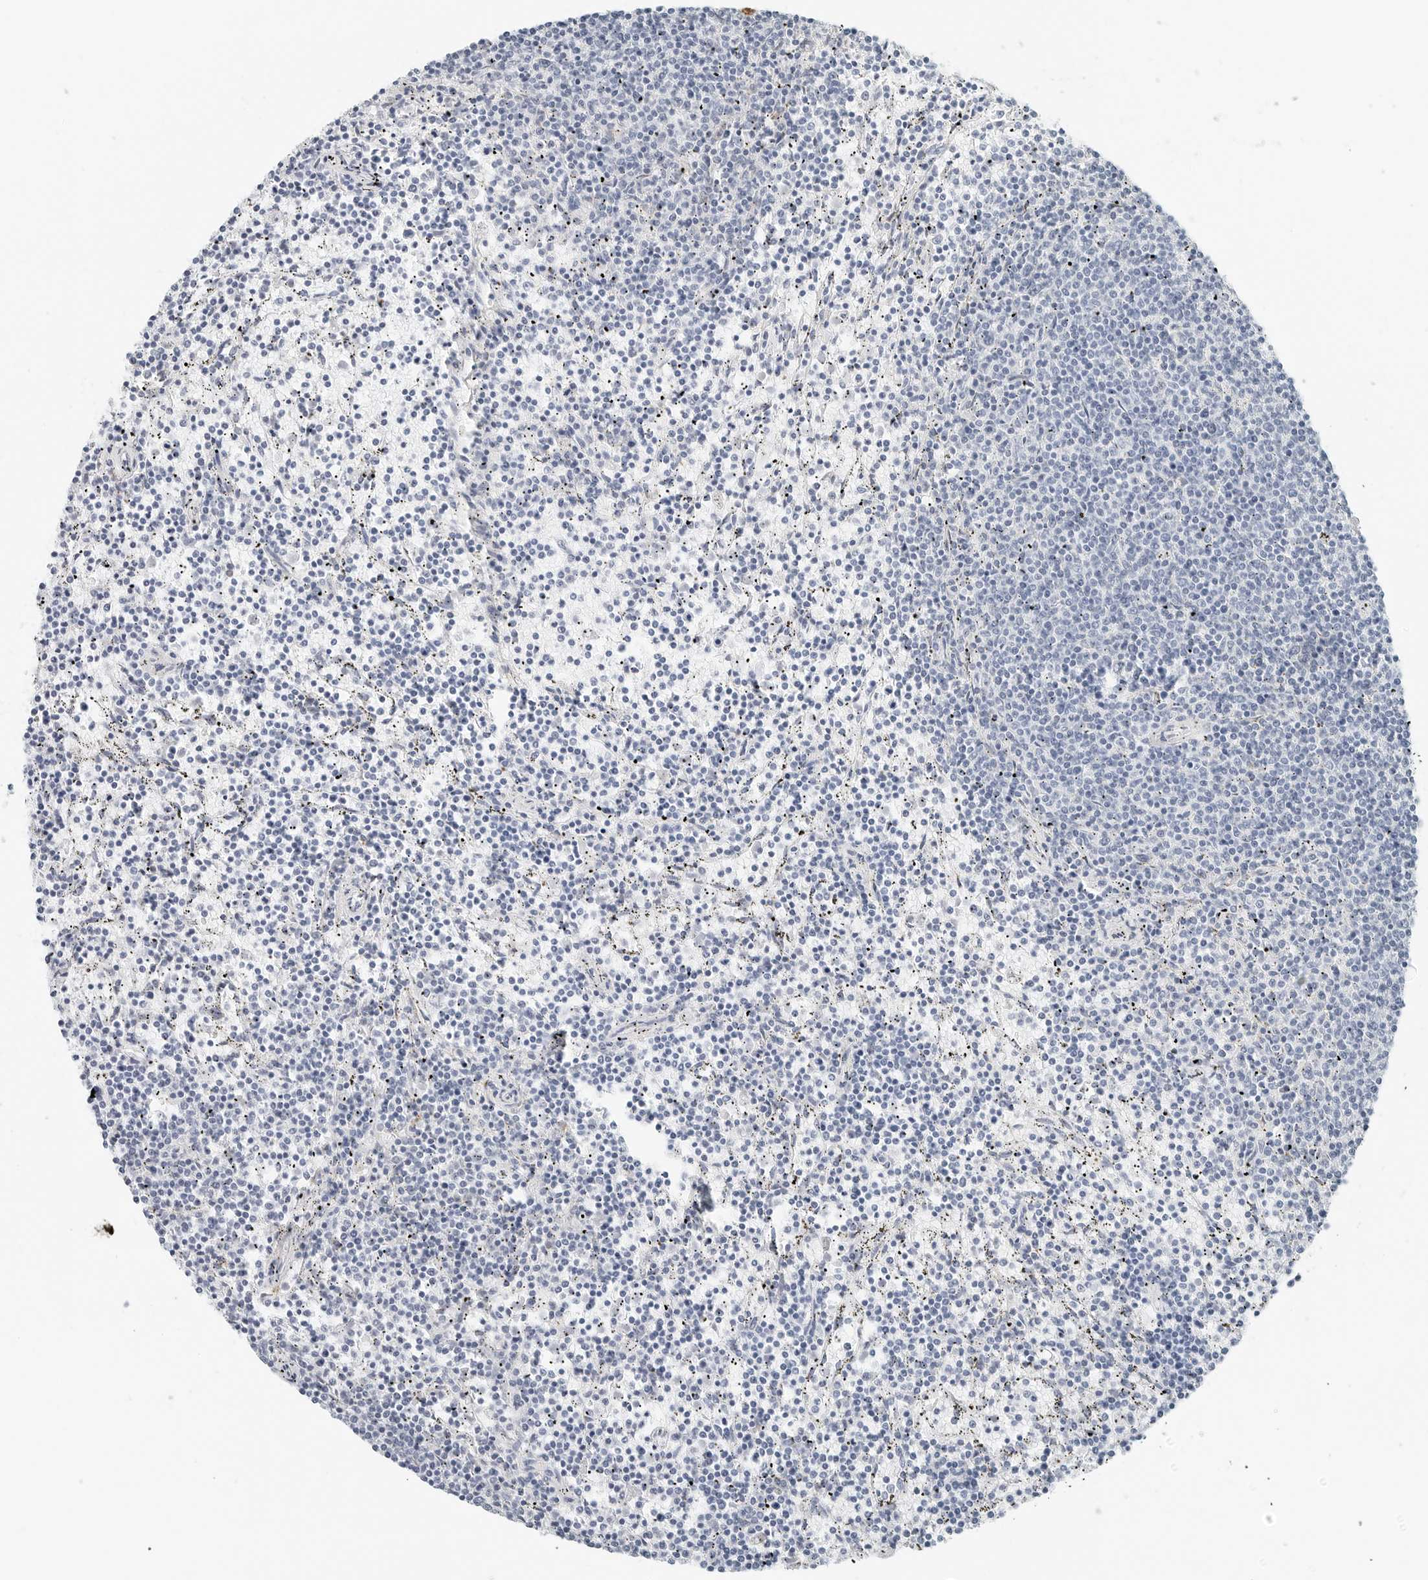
{"staining": {"intensity": "negative", "quantity": "none", "location": "none"}, "tissue": "lymphoma", "cell_type": "Tumor cells", "image_type": "cancer", "snomed": [{"axis": "morphology", "description": "Malignant lymphoma, non-Hodgkin's type, Low grade"}, {"axis": "topography", "description": "Spleen"}], "caption": "Immunohistochemical staining of human lymphoma displays no significant positivity in tumor cells.", "gene": "P4HA2", "patient": {"sex": "female", "age": 50}}